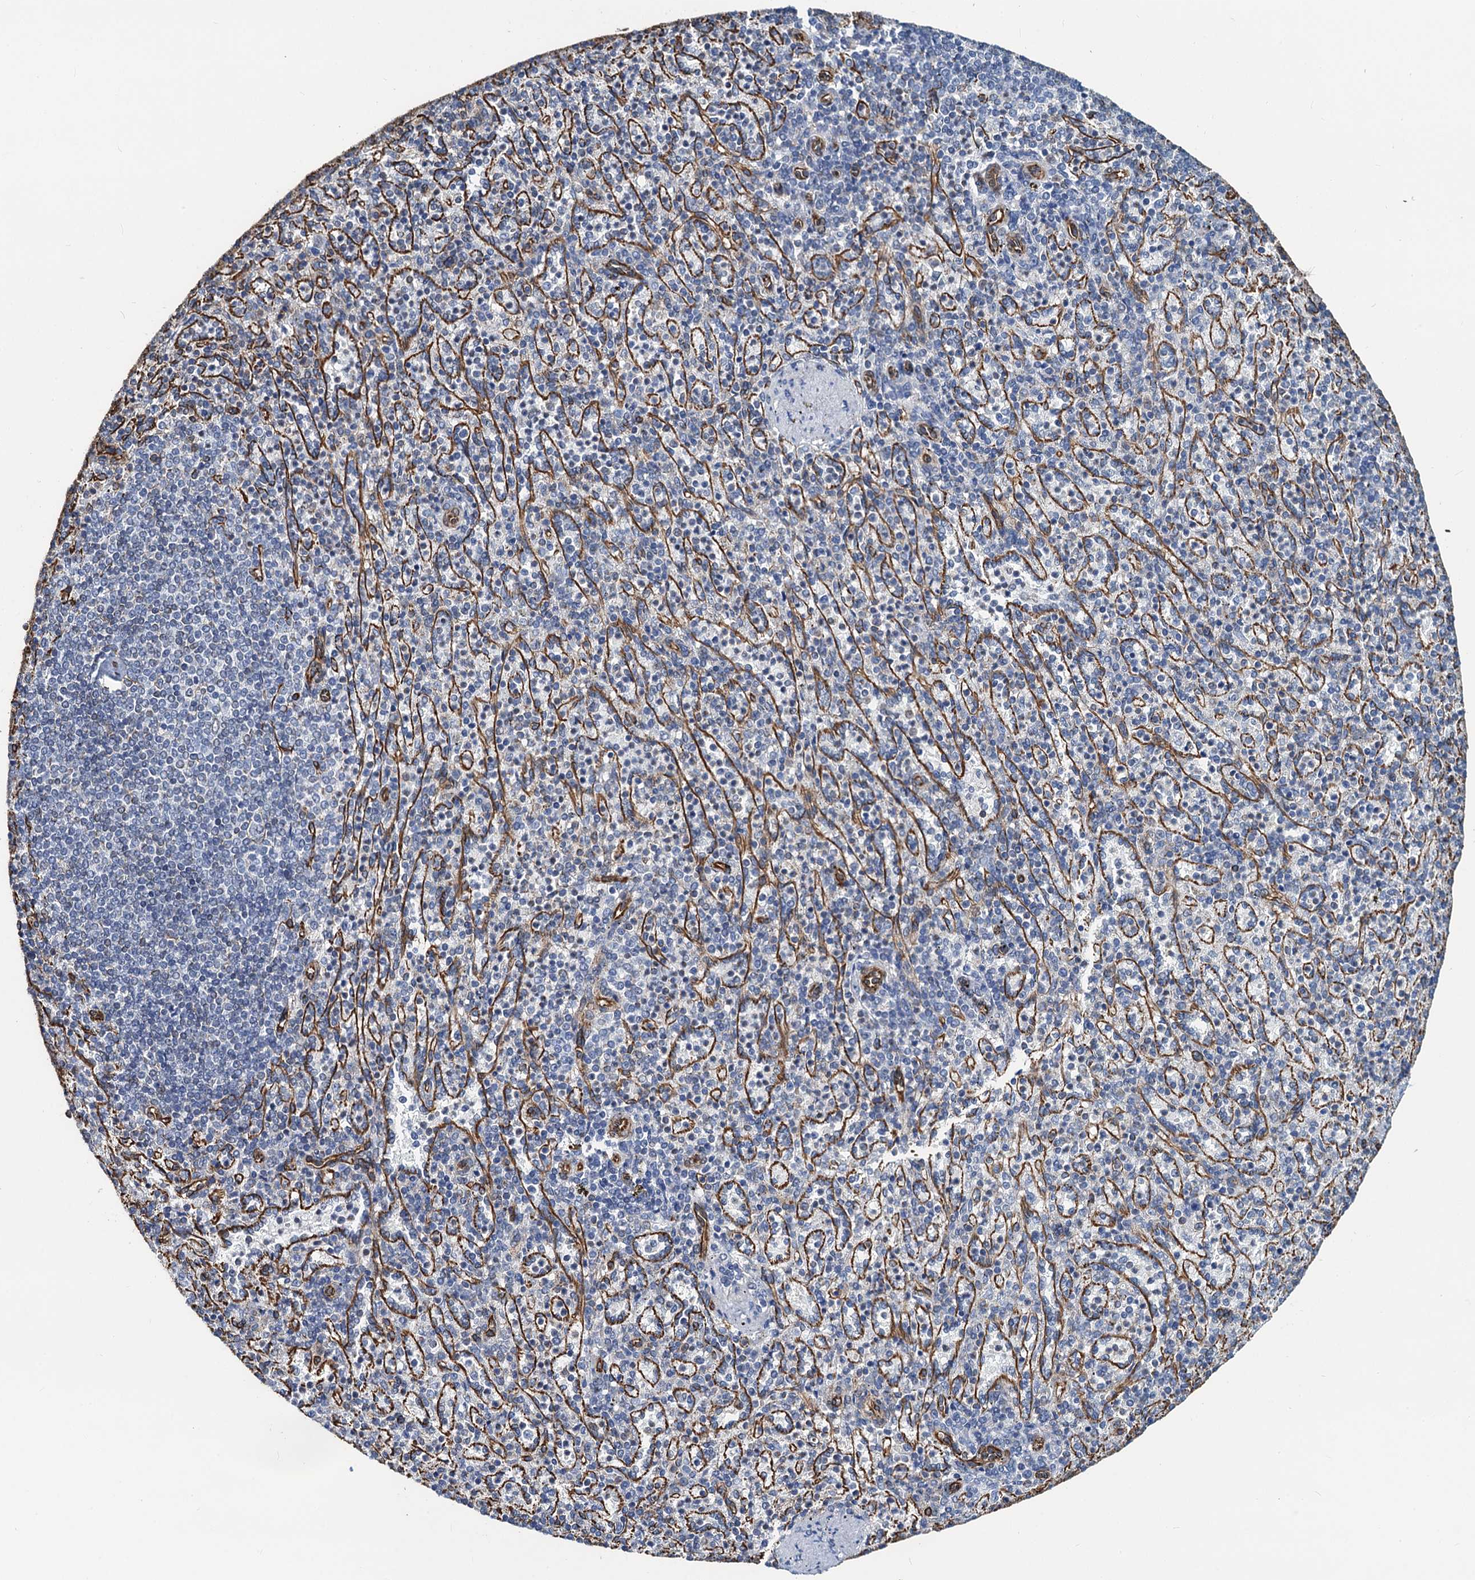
{"staining": {"intensity": "negative", "quantity": "none", "location": "none"}, "tissue": "spleen", "cell_type": "Cells in red pulp", "image_type": "normal", "snomed": [{"axis": "morphology", "description": "Normal tissue, NOS"}, {"axis": "topography", "description": "Spleen"}], "caption": "IHC histopathology image of normal spleen stained for a protein (brown), which exhibits no expression in cells in red pulp.", "gene": "PGM2", "patient": {"sex": "female", "age": 74}}